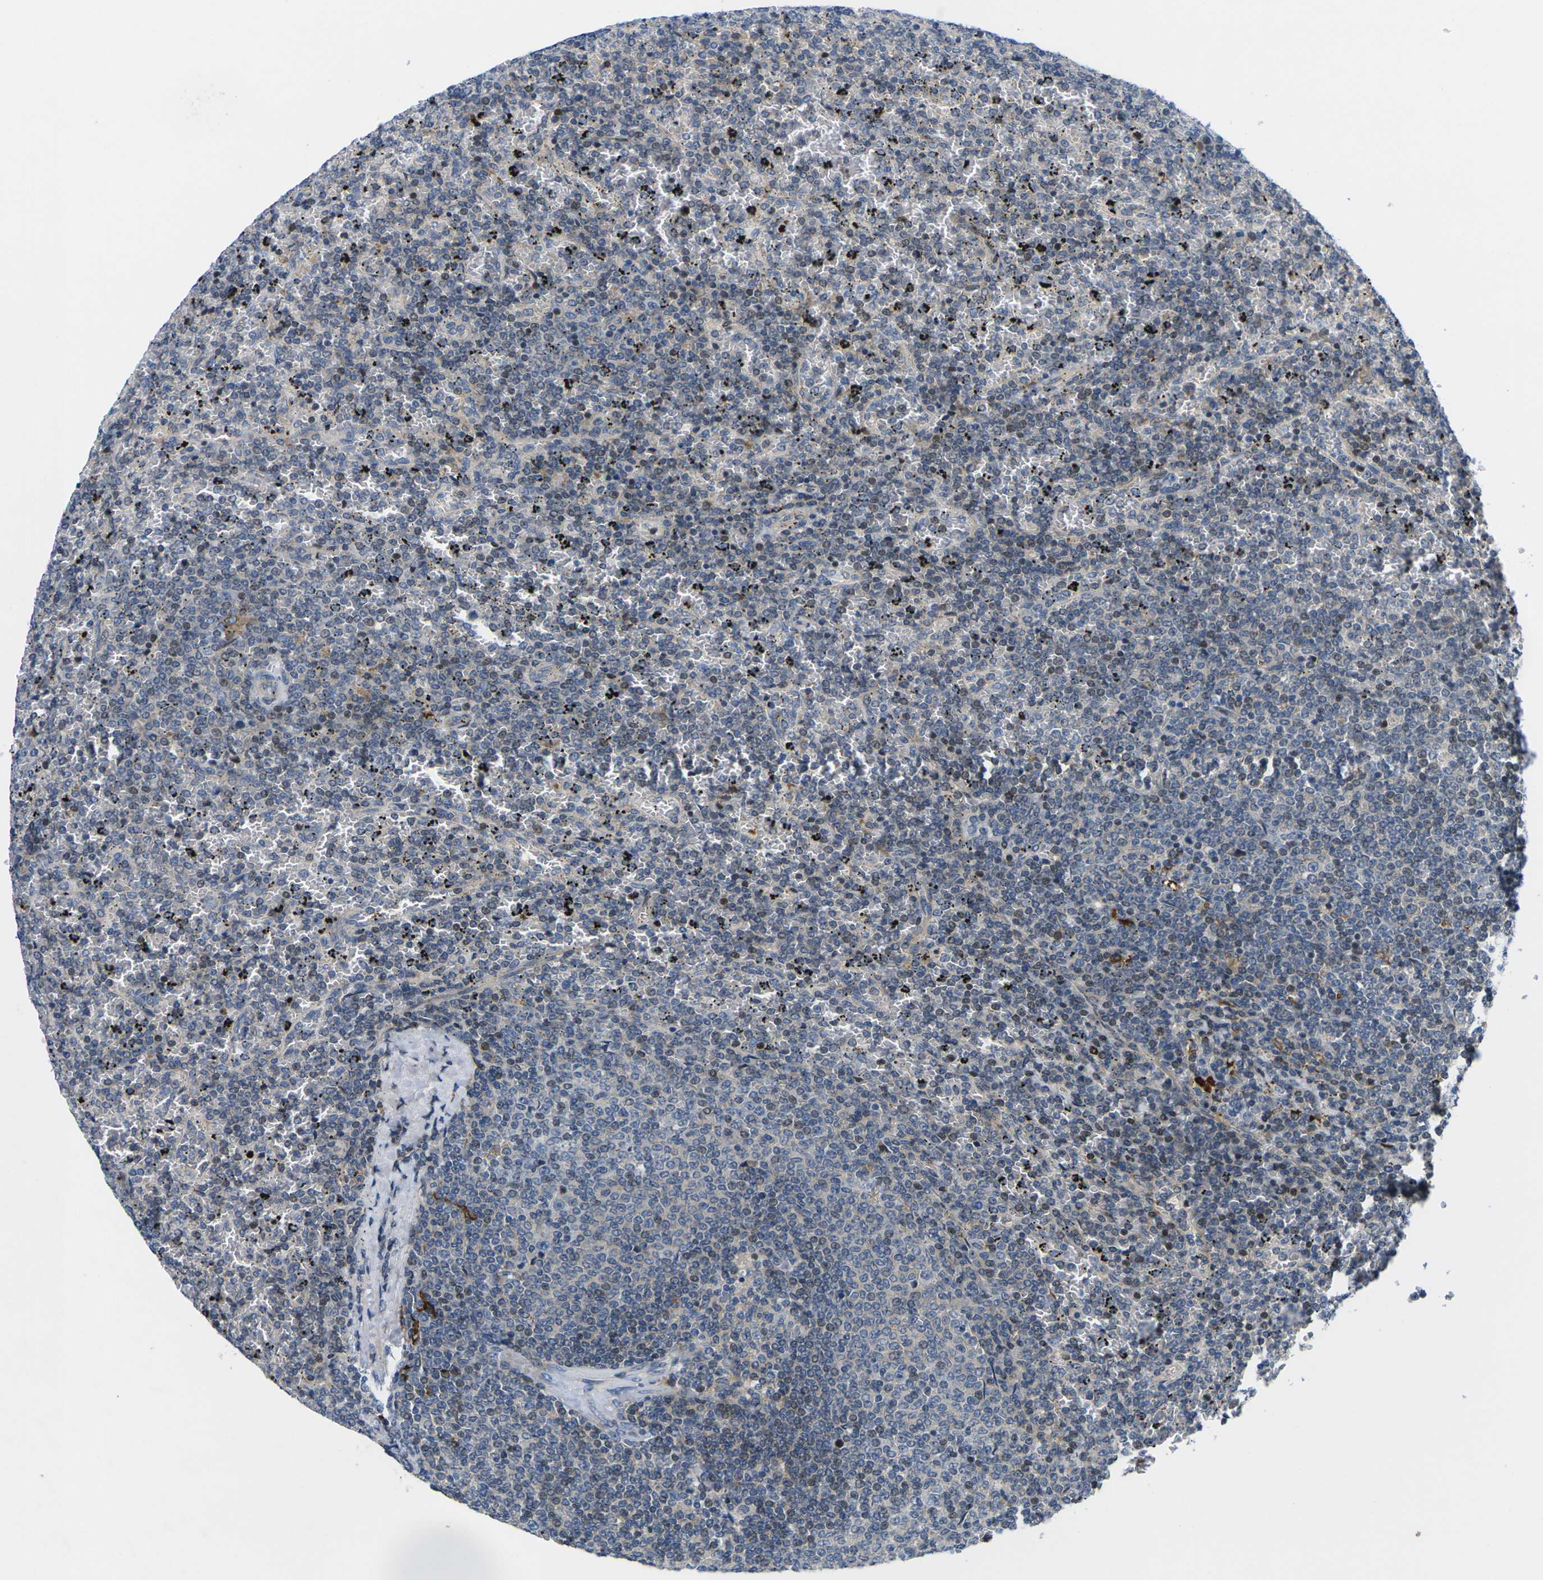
{"staining": {"intensity": "negative", "quantity": "none", "location": "none"}, "tissue": "lymphoma", "cell_type": "Tumor cells", "image_type": "cancer", "snomed": [{"axis": "morphology", "description": "Malignant lymphoma, non-Hodgkin's type, Low grade"}, {"axis": "topography", "description": "Spleen"}], "caption": "Tumor cells show no significant protein positivity in malignant lymphoma, non-Hodgkin's type (low-grade). (Brightfield microscopy of DAB immunohistochemistry (IHC) at high magnification).", "gene": "ROBO2", "patient": {"sex": "female", "age": 77}}